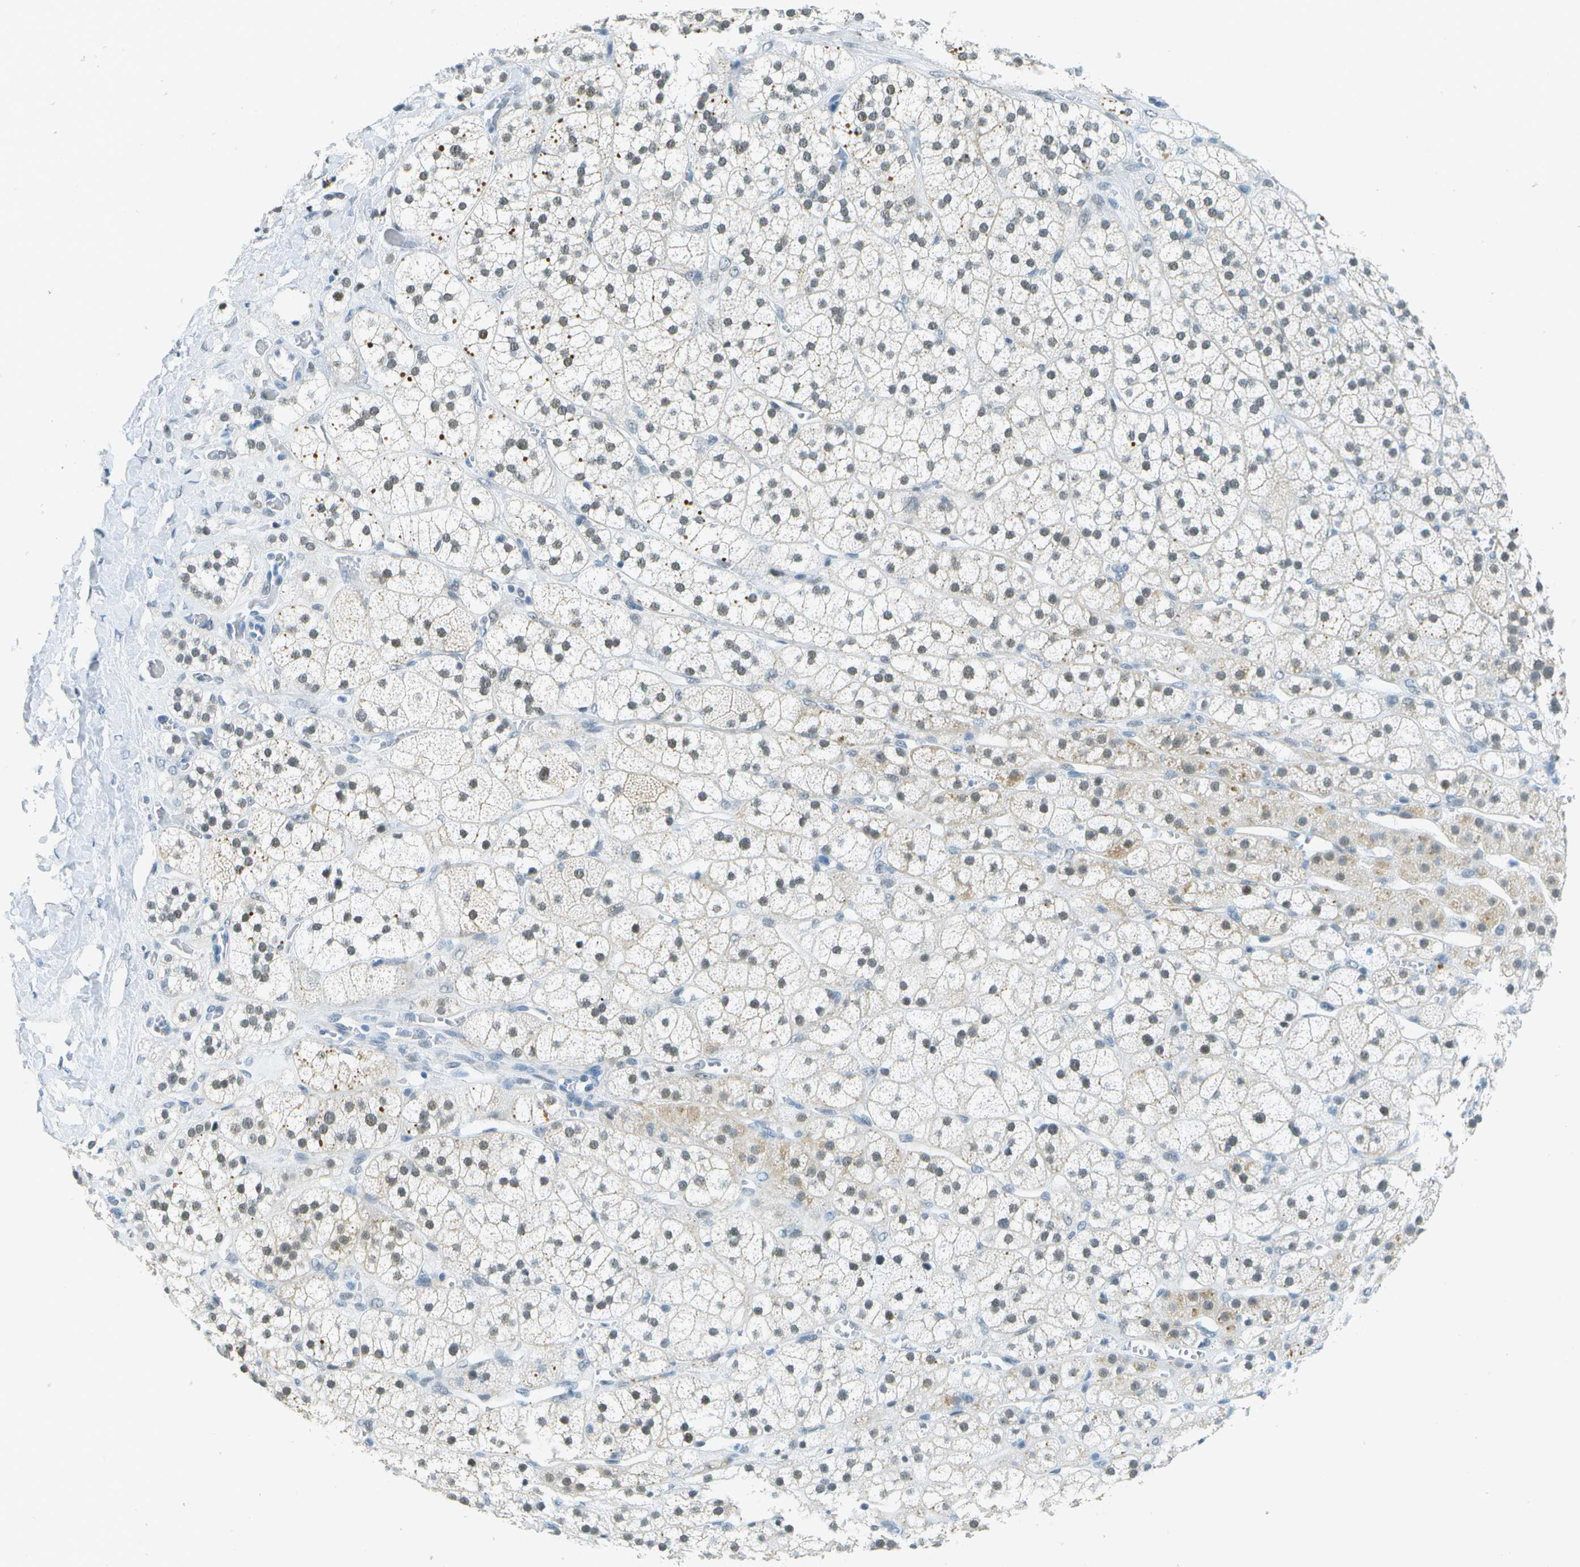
{"staining": {"intensity": "weak", "quantity": "25%-75%", "location": "nuclear"}, "tissue": "adrenal gland", "cell_type": "Glandular cells", "image_type": "normal", "snomed": [{"axis": "morphology", "description": "Normal tissue, NOS"}, {"axis": "topography", "description": "Adrenal gland"}], "caption": "Weak nuclear protein staining is present in approximately 25%-75% of glandular cells in adrenal gland.", "gene": "NEK11", "patient": {"sex": "male", "age": 56}}